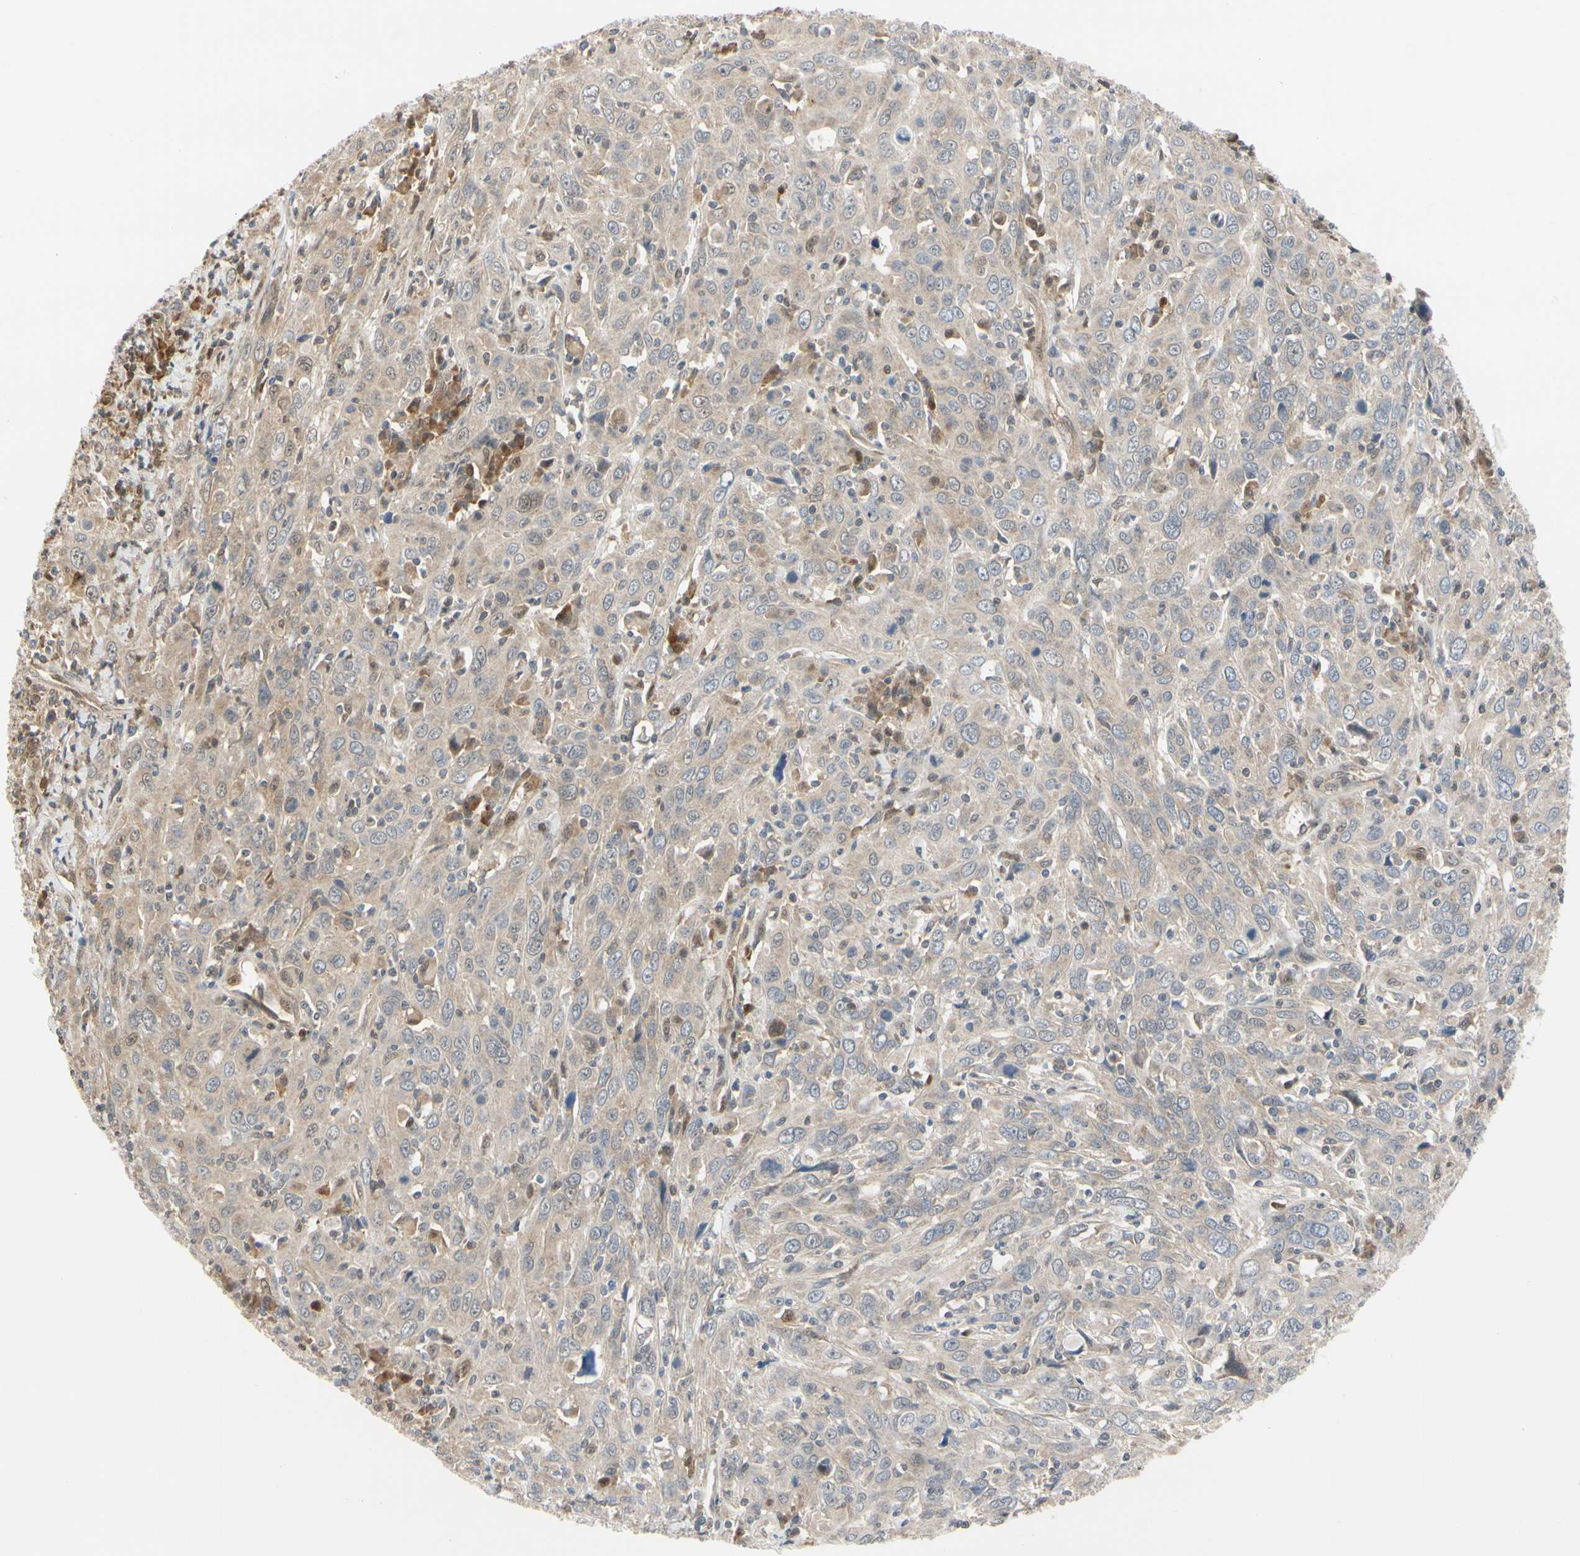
{"staining": {"intensity": "weak", "quantity": ">75%", "location": "cytoplasmic/membranous"}, "tissue": "cervical cancer", "cell_type": "Tumor cells", "image_type": "cancer", "snomed": [{"axis": "morphology", "description": "Squamous cell carcinoma, NOS"}, {"axis": "topography", "description": "Cervix"}], "caption": "This image shows immunohistochemistry staining of human cervical squamous cell carcinoma, with low weak cytoplasmic/membranous expression in approximately >75% of tumor cells.", "gene": "CDK5", "patient": {"sex": "female", "age": 46}}